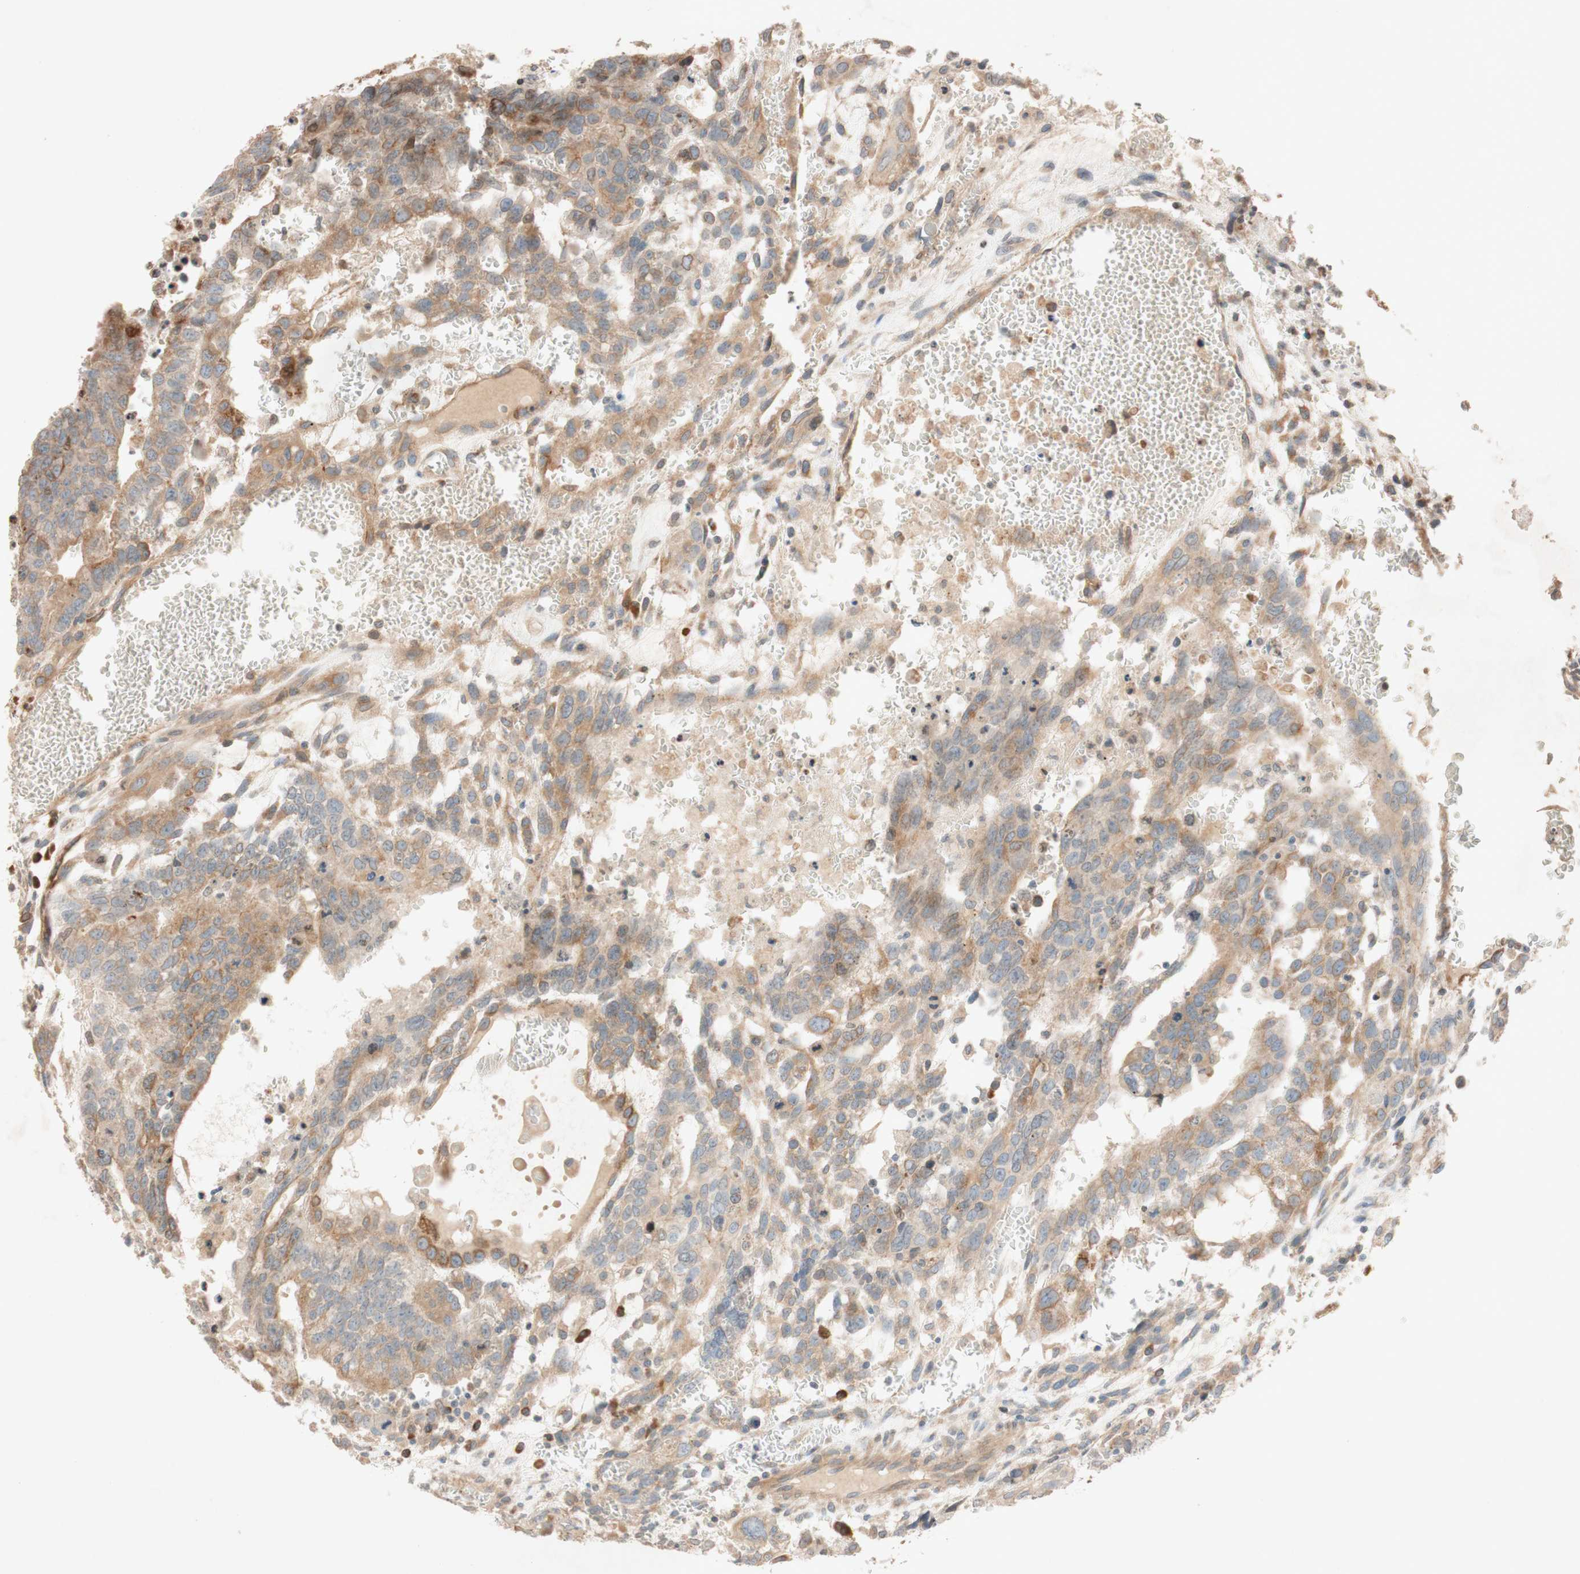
{"staining": {"intensity": "weak", "quantity": ">75%", "location": "cytoplasmic/membranous,nuclear"}, "tissue": "testis cancer", "cell_type": "Tumor cells", "image_type": "cancer", "snomed": [{"axis": "morphology", "description": "Seminoma, NOS"}, {"axis": "morphology", "description": "Carcinoma, Embryonal, NOS"}, {"axis": "topography", "description": "Testis"}], "caption": "Testis seminoma was stained to show a protein in brown. There is low levels of weak cytoplasmic/membranous and nuclear staining in about >75% of tumor cells. (Brightfield microscopy of DAB IHC at high magnification).", "gene": "PTPRU", "patient": {"sex": "male", "age": 52}}